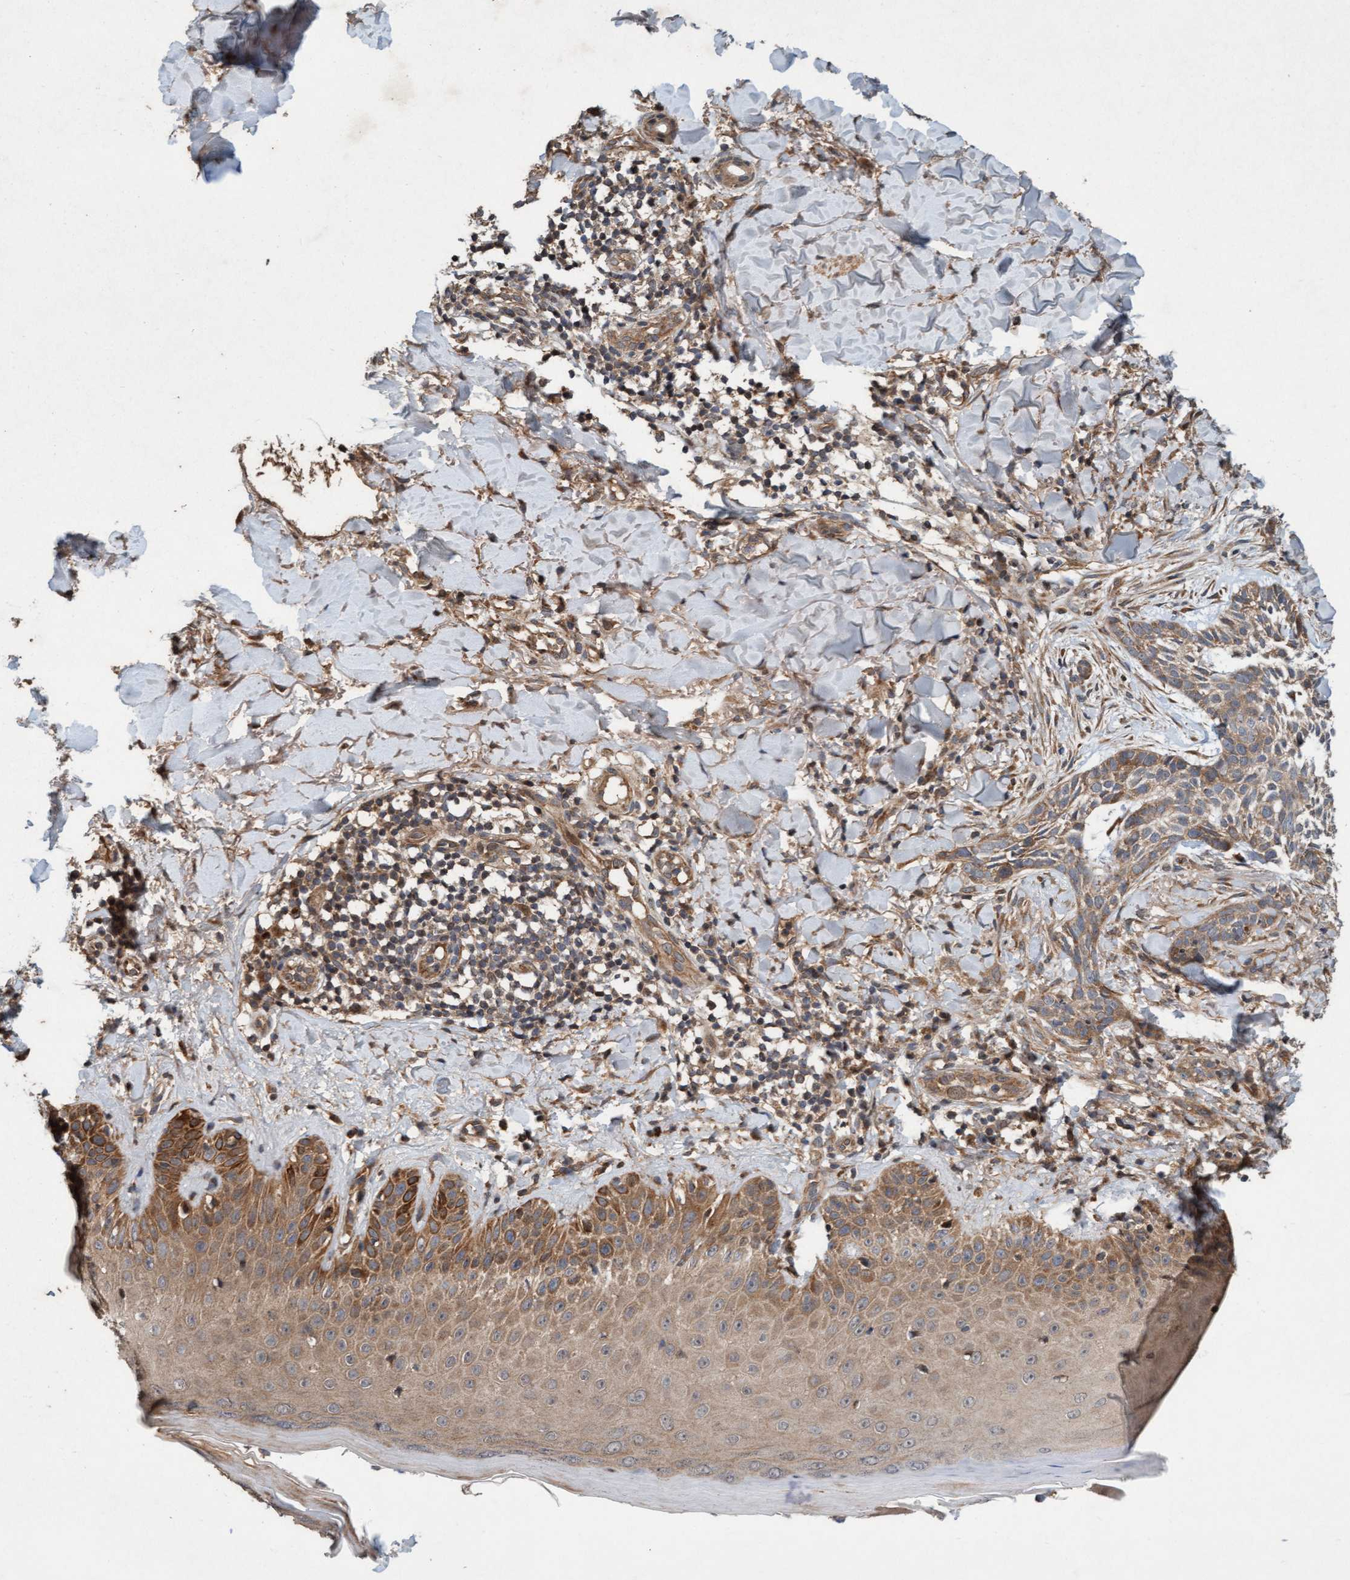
{"staining": {"intensity": "weak", "quantity": ">75%", "location": "cytoplasmic/membranous"}, "tissue": "skin cancer", "cell_type": "Tumor cells", "image_type": "cancer", "snomed": [{"axis": "morphology", "description": "Normal tissue, NOS"}, {"axis": "morphology", "description": "Basal cell carcinoma"}, {"axis": "topography", "description": "Skin"}], "caption": "IHC staining of skin cancer, which exhibits low levels of weak cytoplasmic/membranous expression in approximately >75% of tumor cells indicating weak cytoplasmic/membranous protein expression. The staining was performed using DAB (3,3'-diaminobenzidine) (brown) for protein detection and nuclei were counterstained in hematoxylin (blue).", "gene": "MLXIP", "patient": {"sex": "male", "age": 67}}